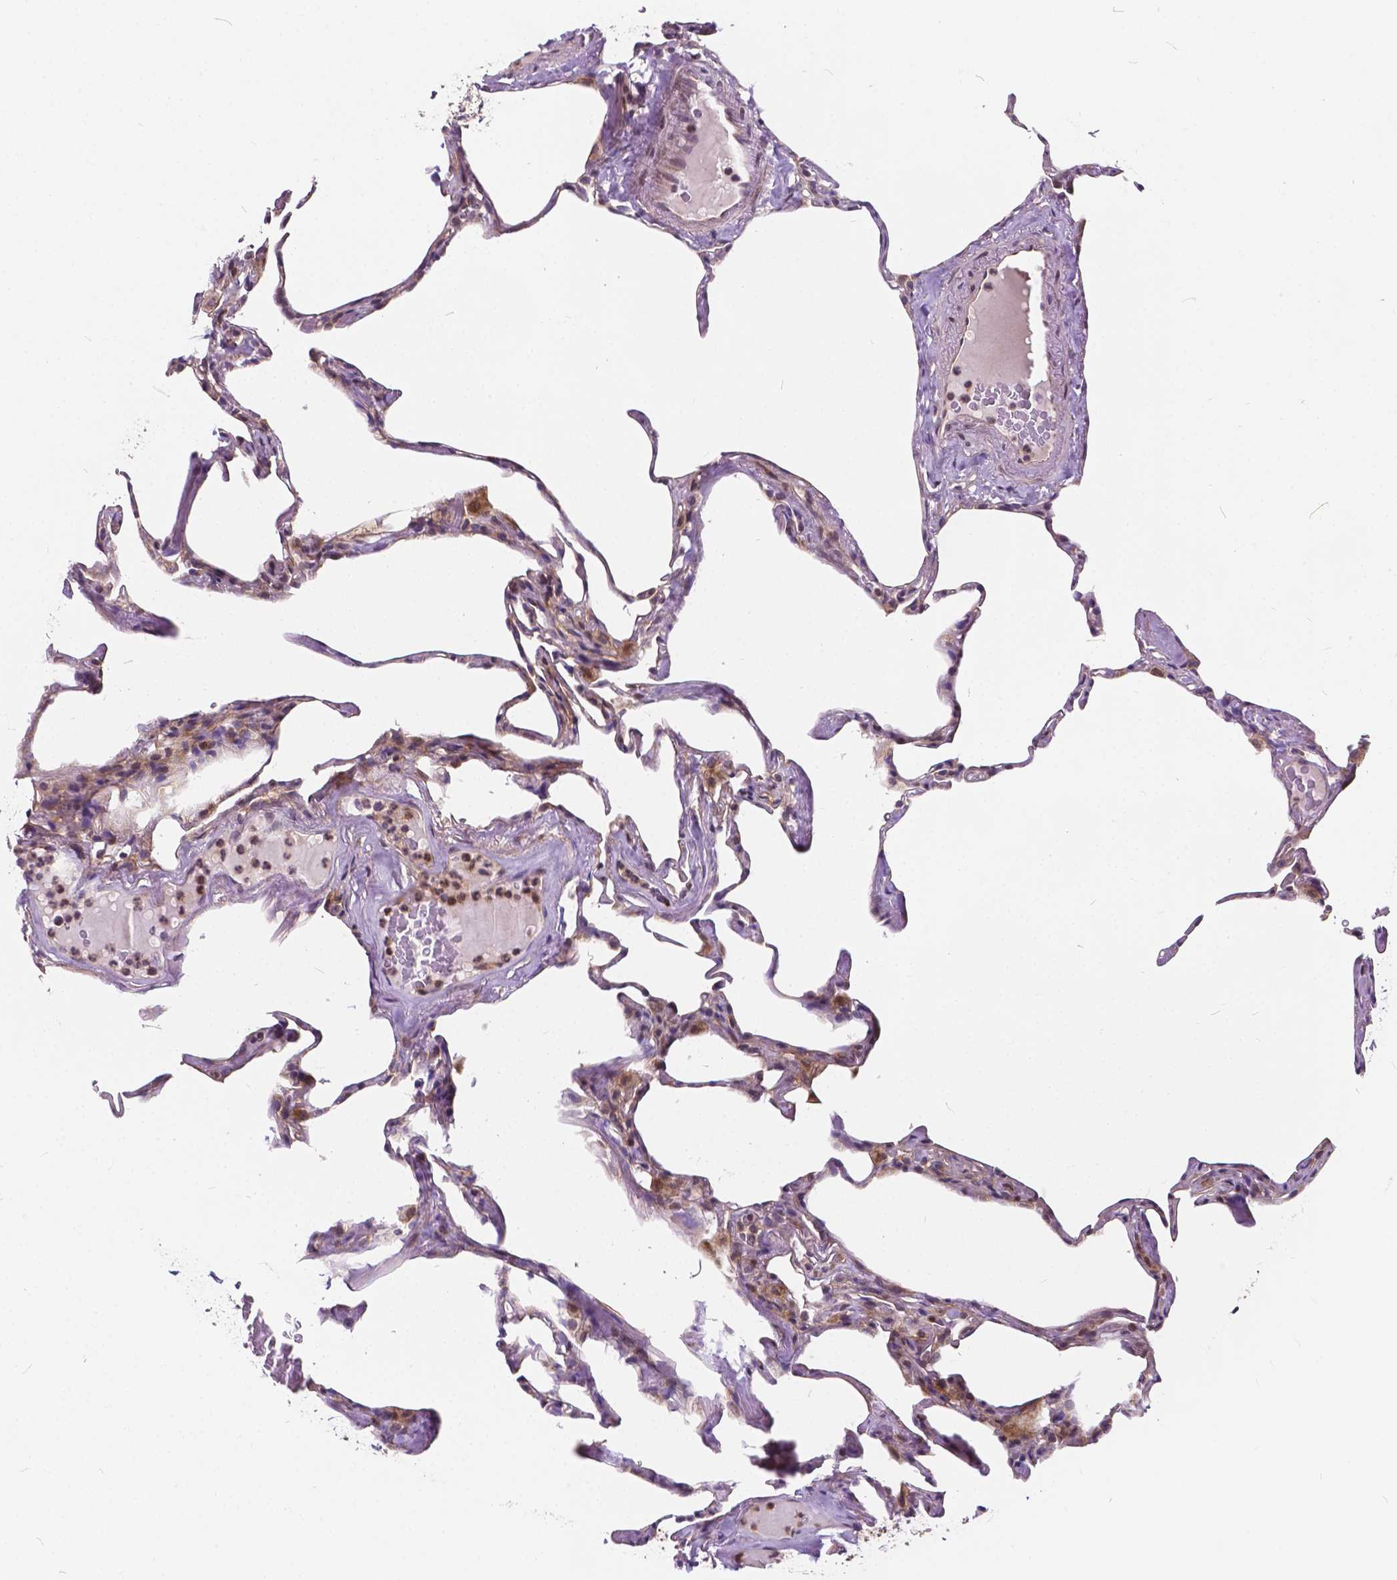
{"staining": {"intensity": "moderate", "quantity": ">75%", "location": "cytoplasmic/membranous"}, "tissue": "lung", "cell_type": "Alveolar cells", "image_type": "normal", "snomed": [{"axis": "morphology", "description": "Normal tissue, NOS"}, {"axis": "topography", "description": "Lung"}], "caption": "IHC (DAB) staining of normal lung shows moderate cytoplasmic/membranous protein staining in approximately >75% of alveolar cells. (DAB IHC with brightfield microscopy, high magnification).", "gene": "INPP5E", "patient": {"sex": "male", "age": 65}}